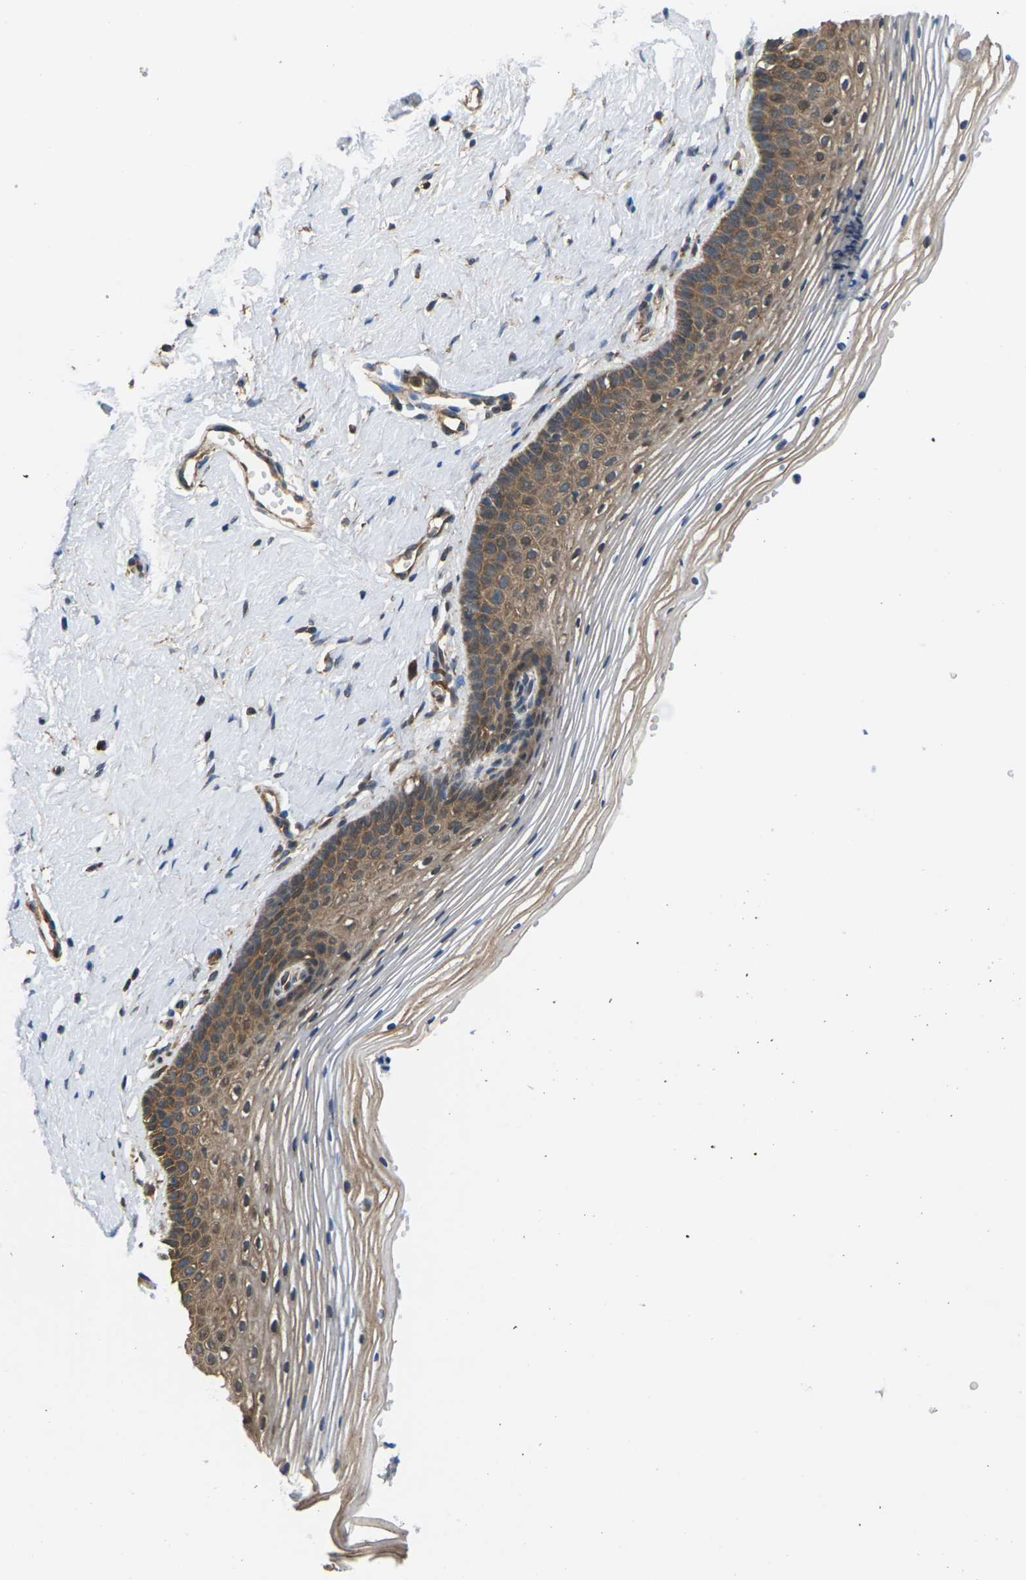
{"staining": {"intensity": "moderate", "quantity": ">75%", "location": "cytoplasmic/membranous"}, "tissue": "vagina", "cell_type": "Squamous epithelial cells", "image_type": "normal", "snomed": [{"axis": "morphology", "description": "Normal tissue, NOS"}, {"axis": "topography", "description": "Vagina"}], "caption": "Protein staining reveals moderate cytoplasmic/membranous staining in approximately >75% of squamous epithelial cells in benign vagina. Using DAB (brown) and hematoxylin (blue) stains, captured at high magnification using brightfield microscopy.", "gene": "NRAS", "patient": {"sex": "female", "age": 32}}